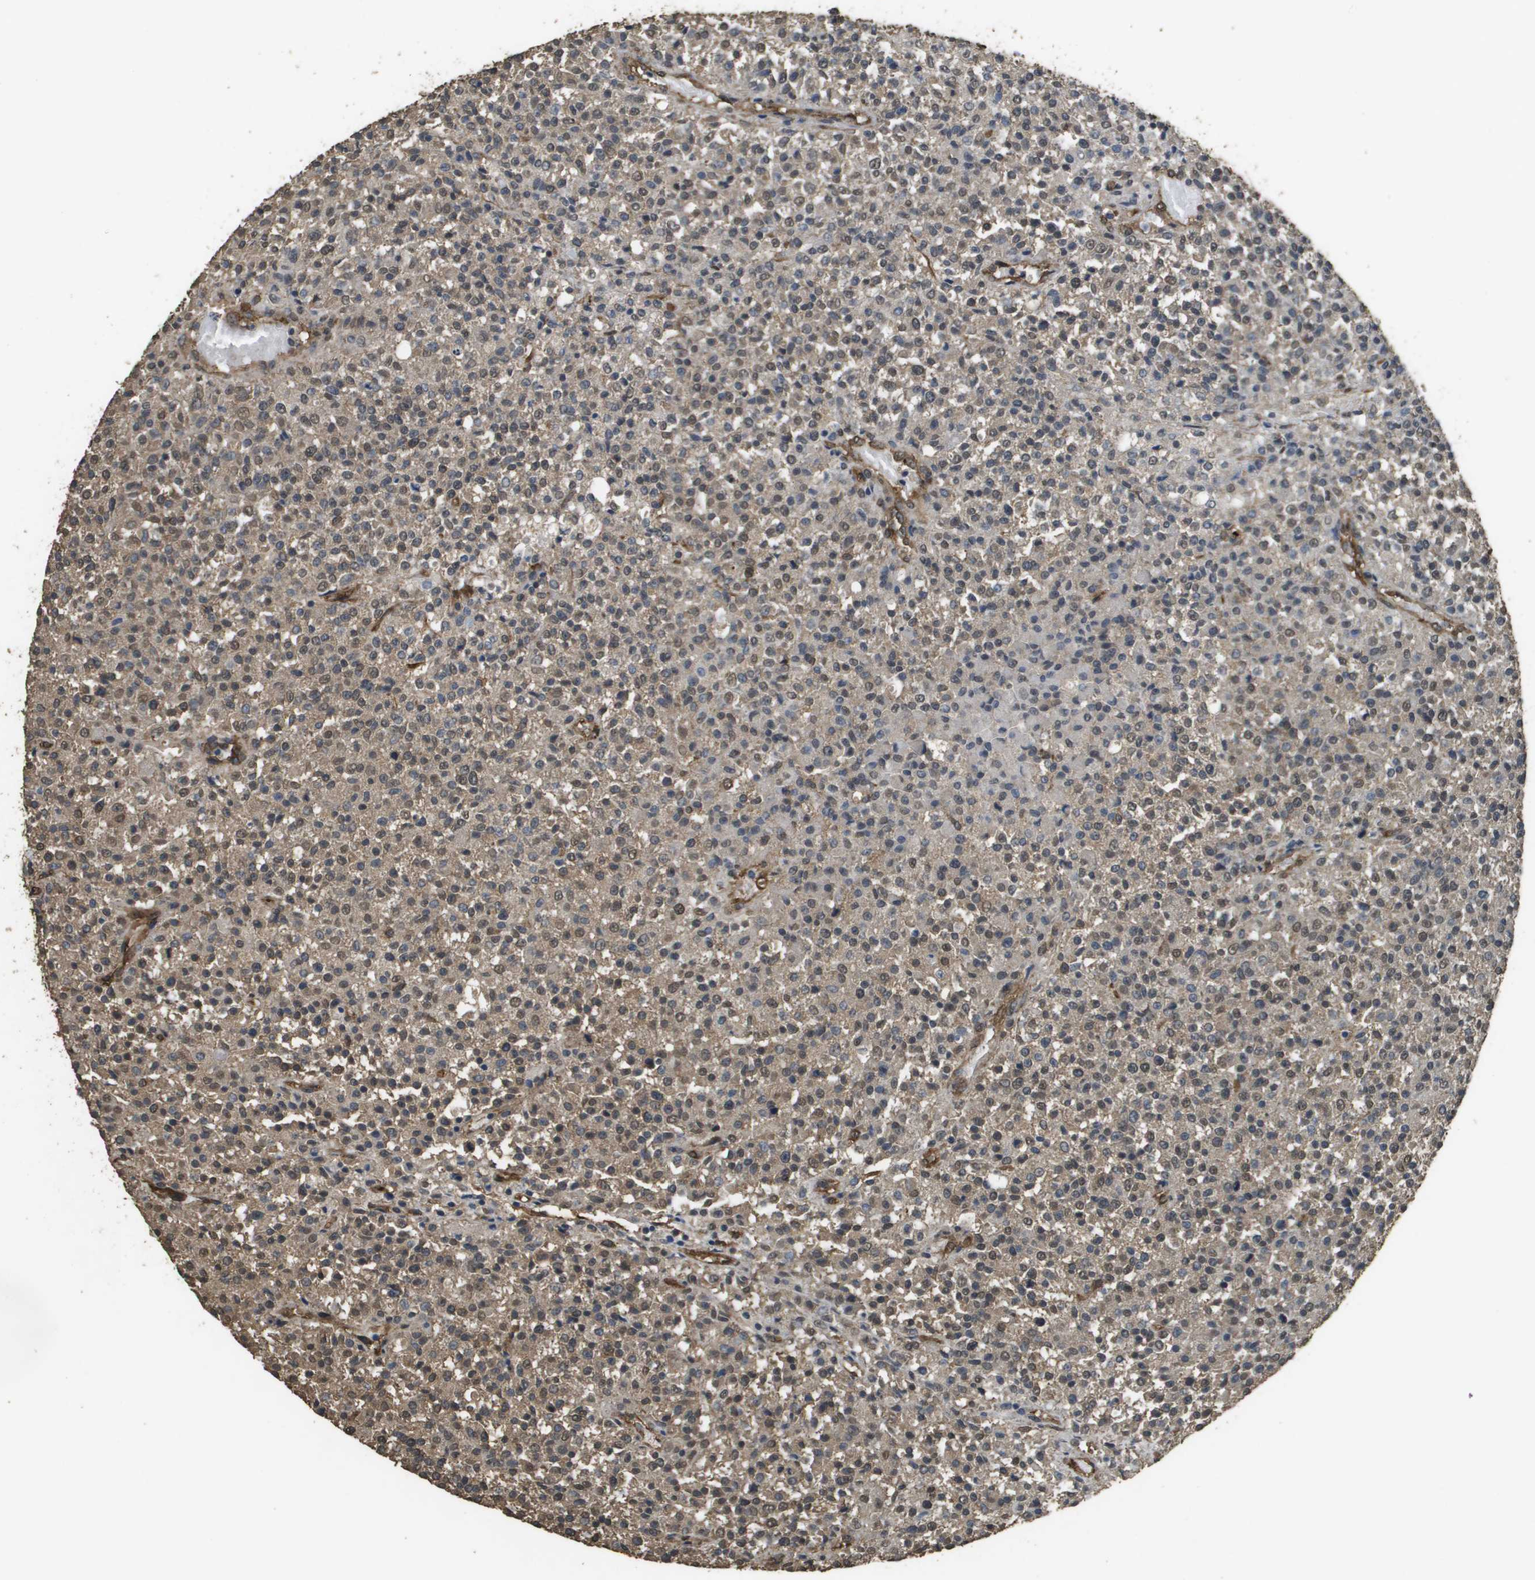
{"staining": {"intensity": "moderate", "quantity": ">75%", "location": "cytoplasmic/membranous,nuclear"}, "tissue": "testis cancer", "cell_type": "Tumor cells", "image_type": "cancer", "snomed": [{"axis": "morphology", "description": "Seminoma, NOS"}, {"axis": "topography", "description": "Testis"}], "caption": "Protein staining of testis cancer tissue exhibits moderate cytoplasmic/membranous and nuclear expression in about >75% of tumor cells.", "gene": "AAMP", "patient": {"sex": "male", "age": 59}}